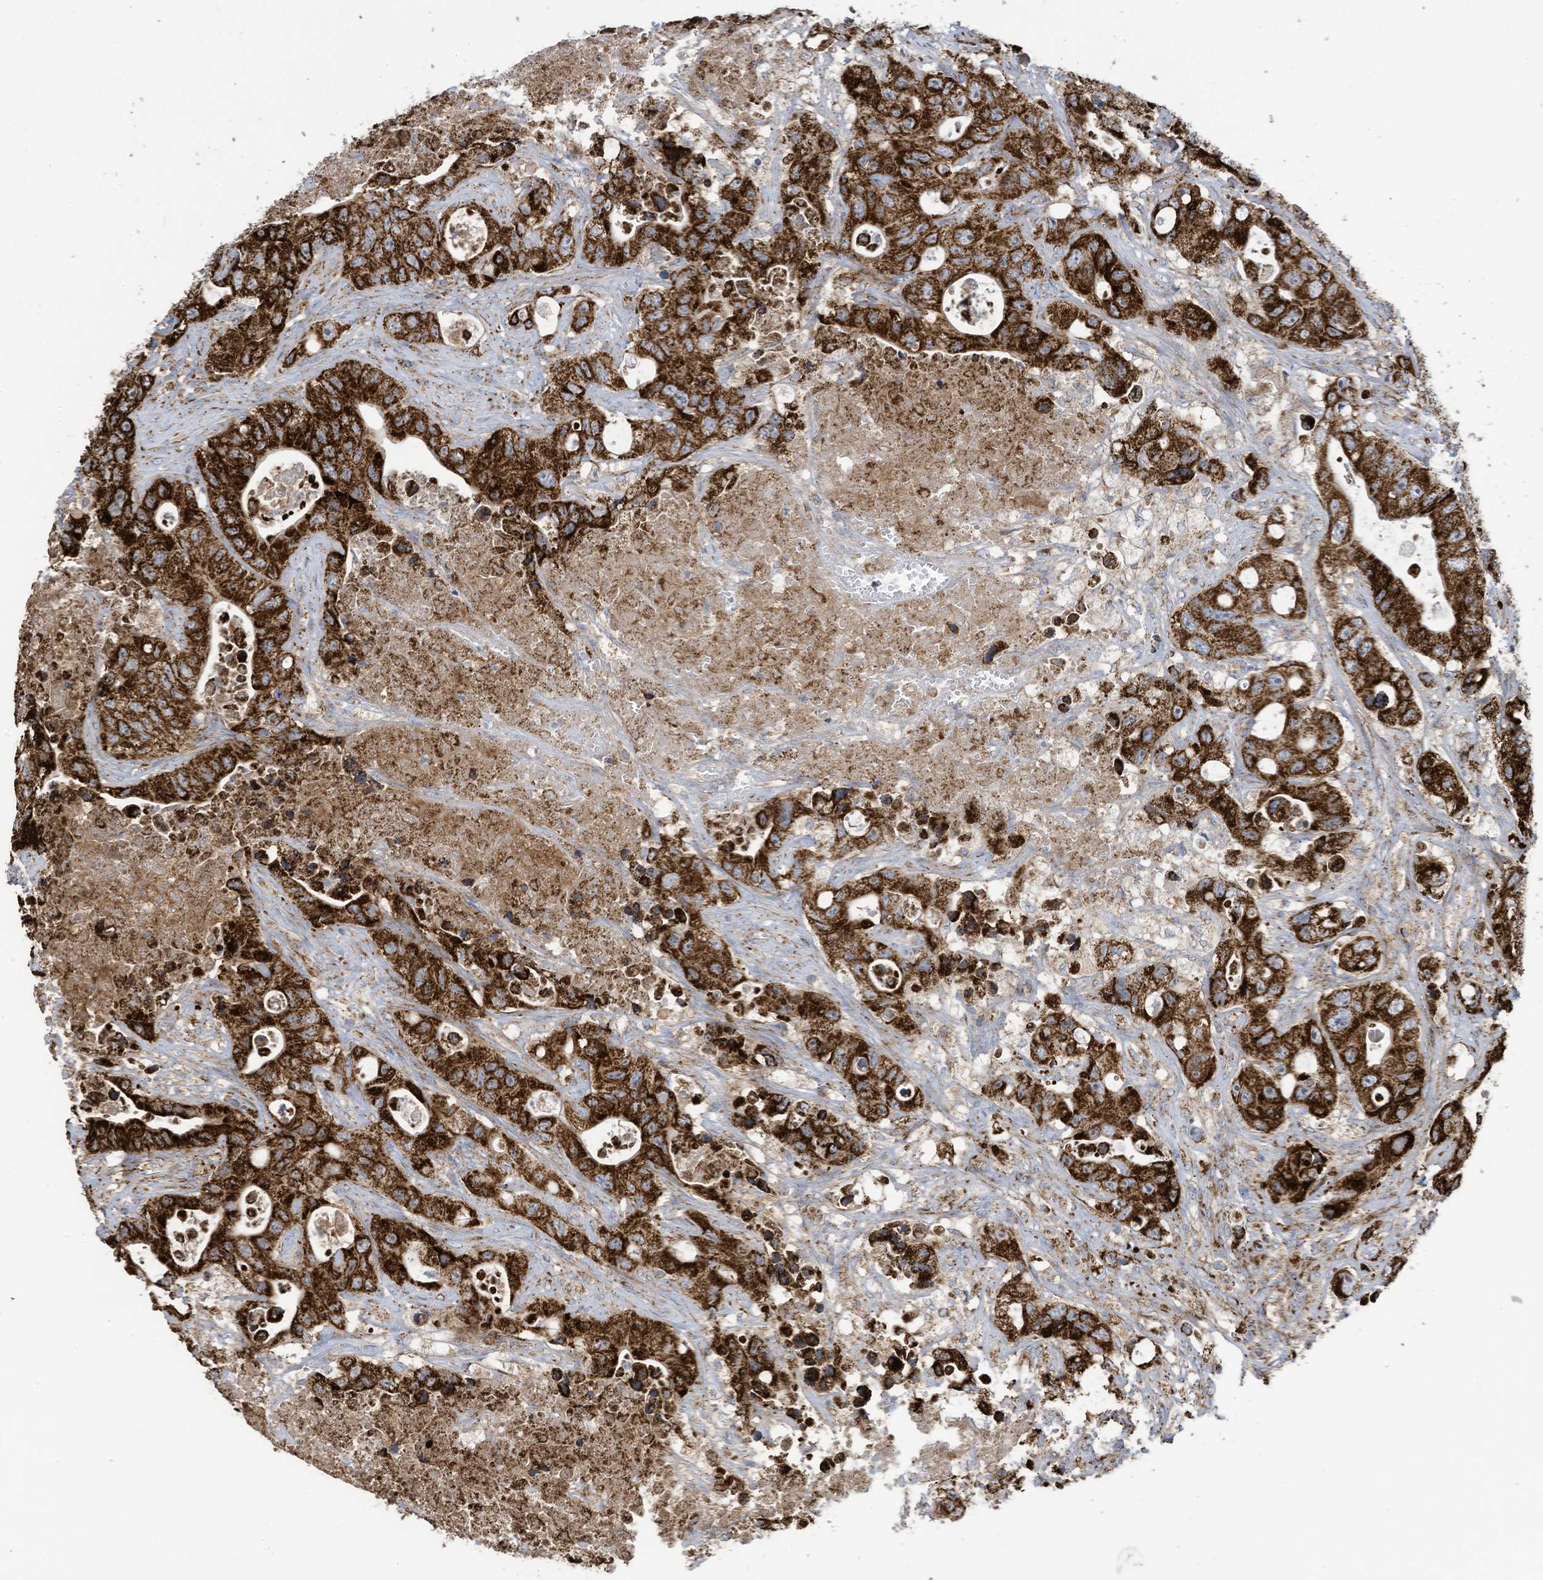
{"staining": {"intensity": "strong", "quantity": ">75%", "location": "cytoplasmic/membranous"}, "tissue": "colorectal cancer", "cell_type": "Tumor cells", "image_type": "cancer", "snomed": [{"axis": "morphology", "description": "Adenocarcinoma, NOS"}, {"axis": "topography", "description": "Colon"}], "caption": "This is an image of immunohistochemistry staining of colorectal cancer, which shows strong positivity in the cytoplasmic/membranous of tumor cells.", "gene": "COX10", "patient": {"sex": "female", "age": 46}}